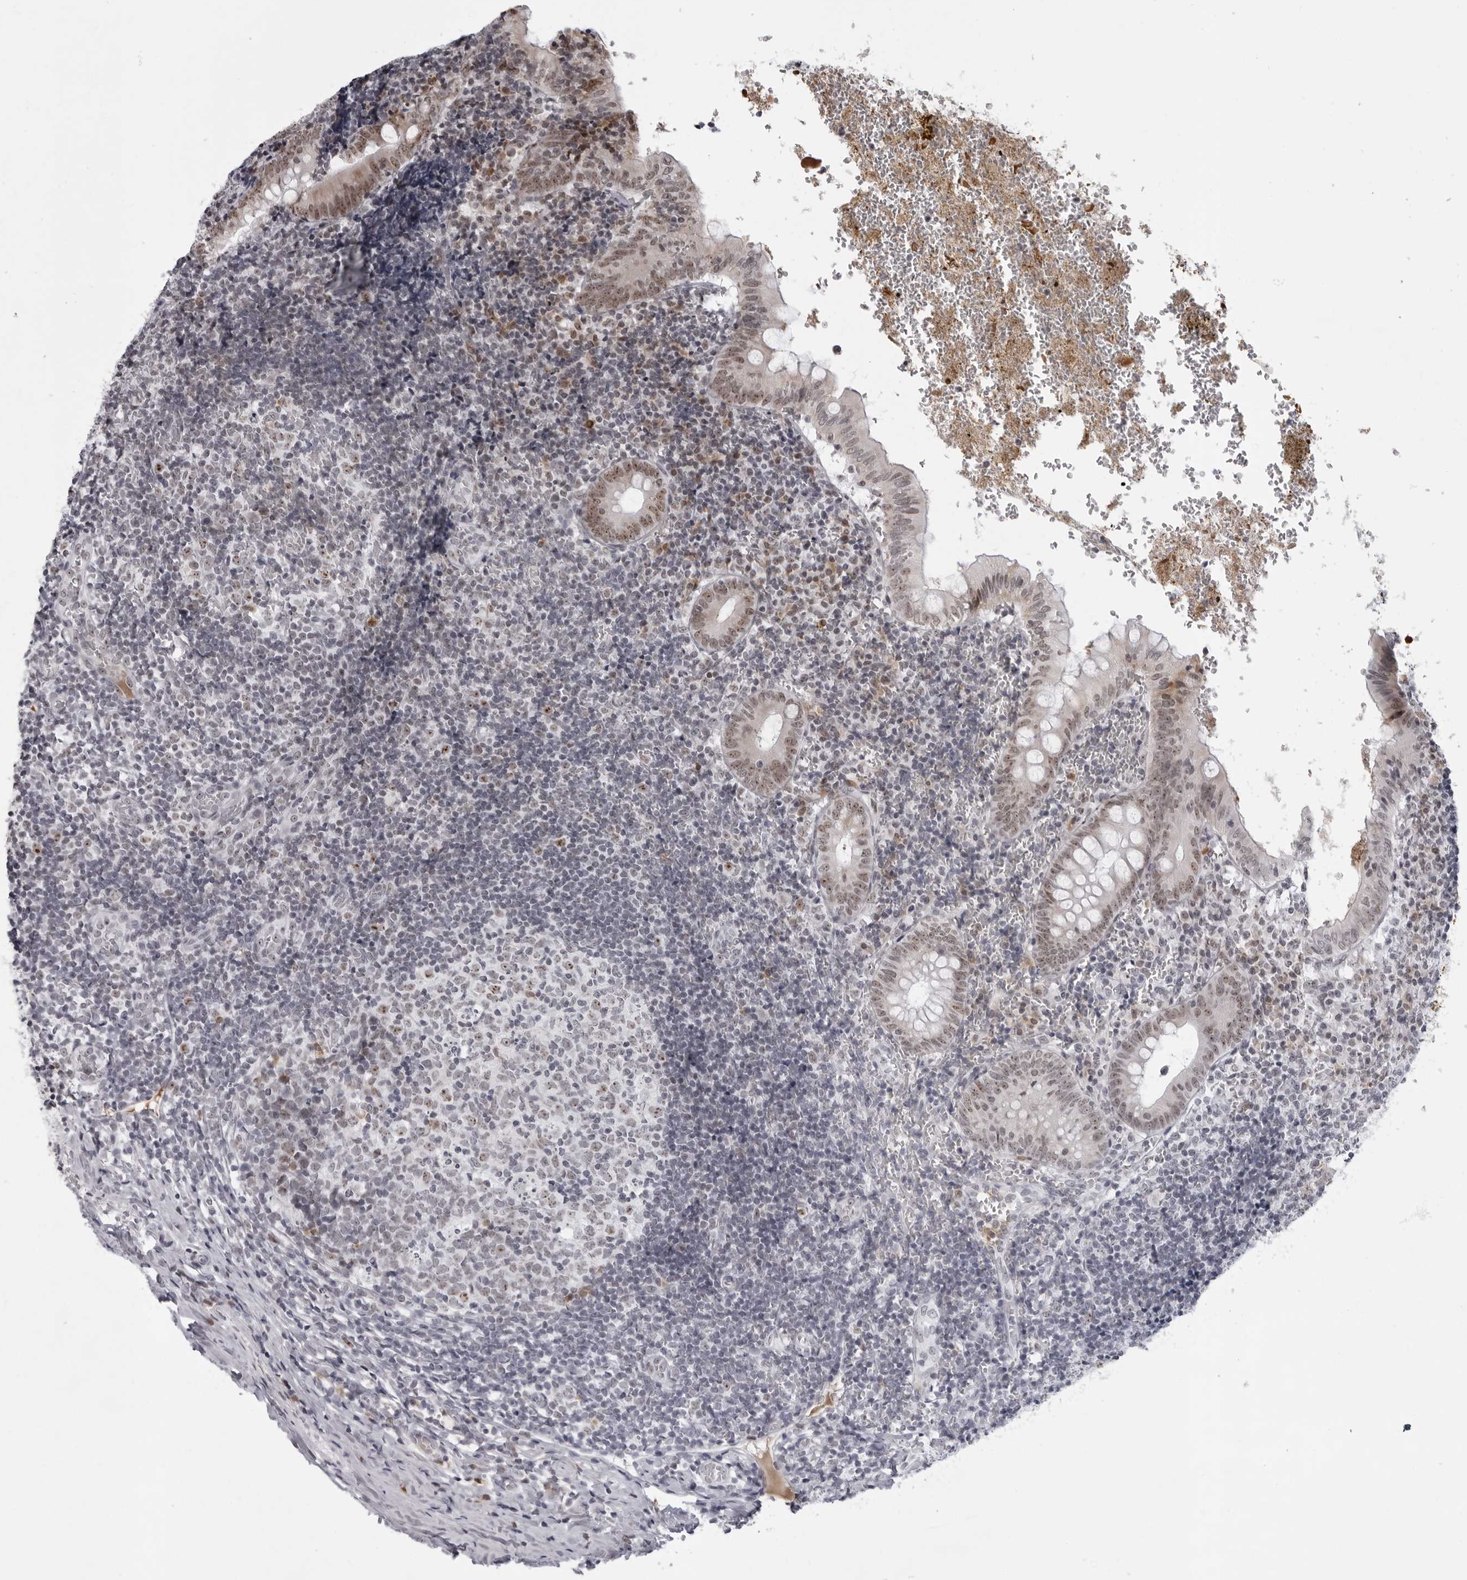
{"staining": {"intensity": "moderate", "quantity": ">75%", "location": "nuclear"}, "tissue": "appendix", "cell_type": "Glandular cells", "image_type": "normal", "snomed": [{"axis": "morphology", "description": "Normal tissue, NOS"}, {"axis": "topography", "description": "Appendix"}], "caption": "Appendix stained with a brown dye exhibits moderate nuclear positive staining in approximately >75% of glandular cells.", "gene": "EXOSC10", "patient": {"sex": "male", "age": 8}}